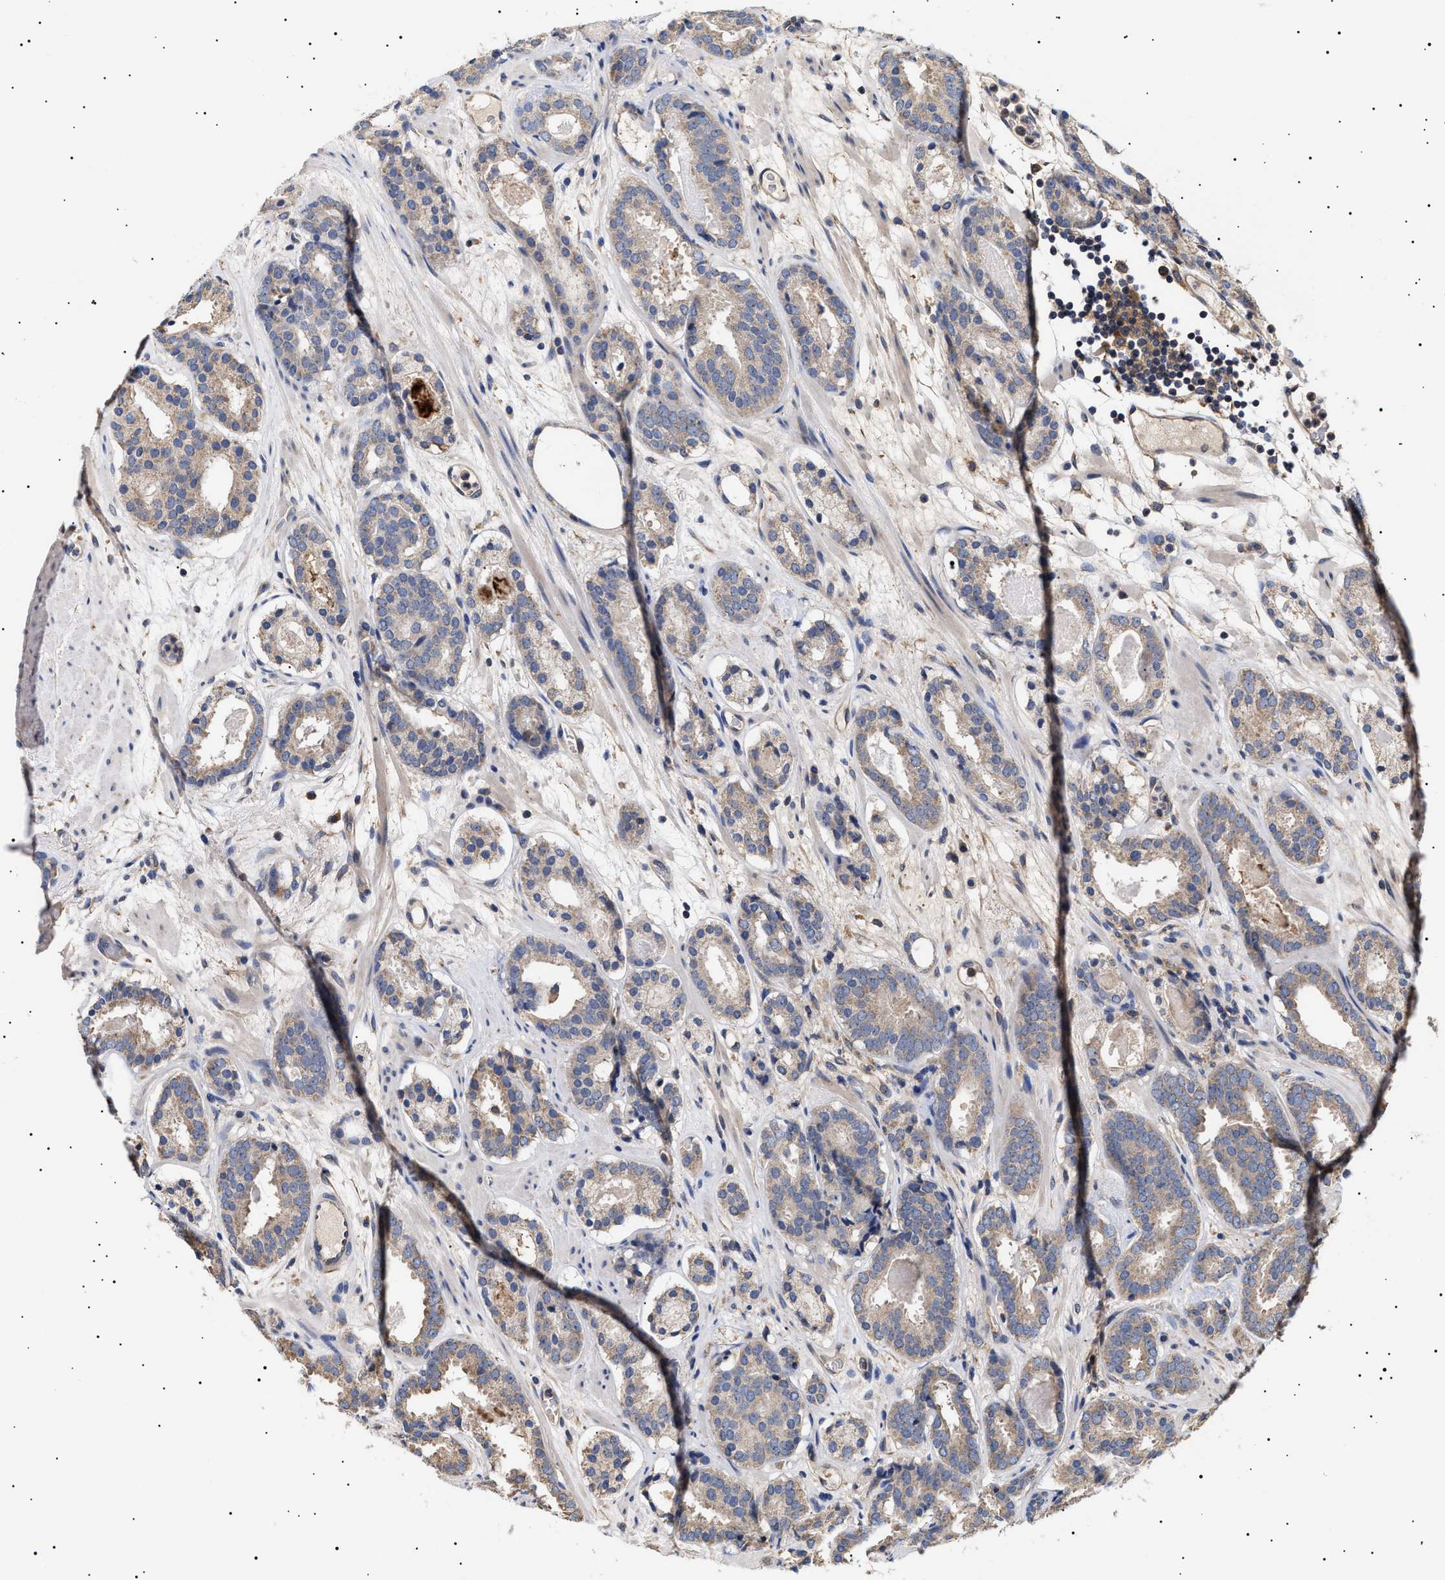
{"staining": {"intensity": "weak", "quantity": "25%-75%", "location": "cytoplasmic/membranous"}, "tissue": "prostate cancer", "cell_type": "Tumor cells", "image_type": "cancer", "snomed": [{"axis": "morphology", "description": "Adenocarcinoma, Low grade"}, {"axis": "topography", "description": "Prostate"}], "caption": "Immunohistochemical staining of human prostate adenocarcinoma (low-grade) displays low levels of weak cytoplasmic/membranous protein staining in about 25%-75% of tumor cells.", "gene": "KRBA1", "patient": {"sex": "male", "age": 69}}